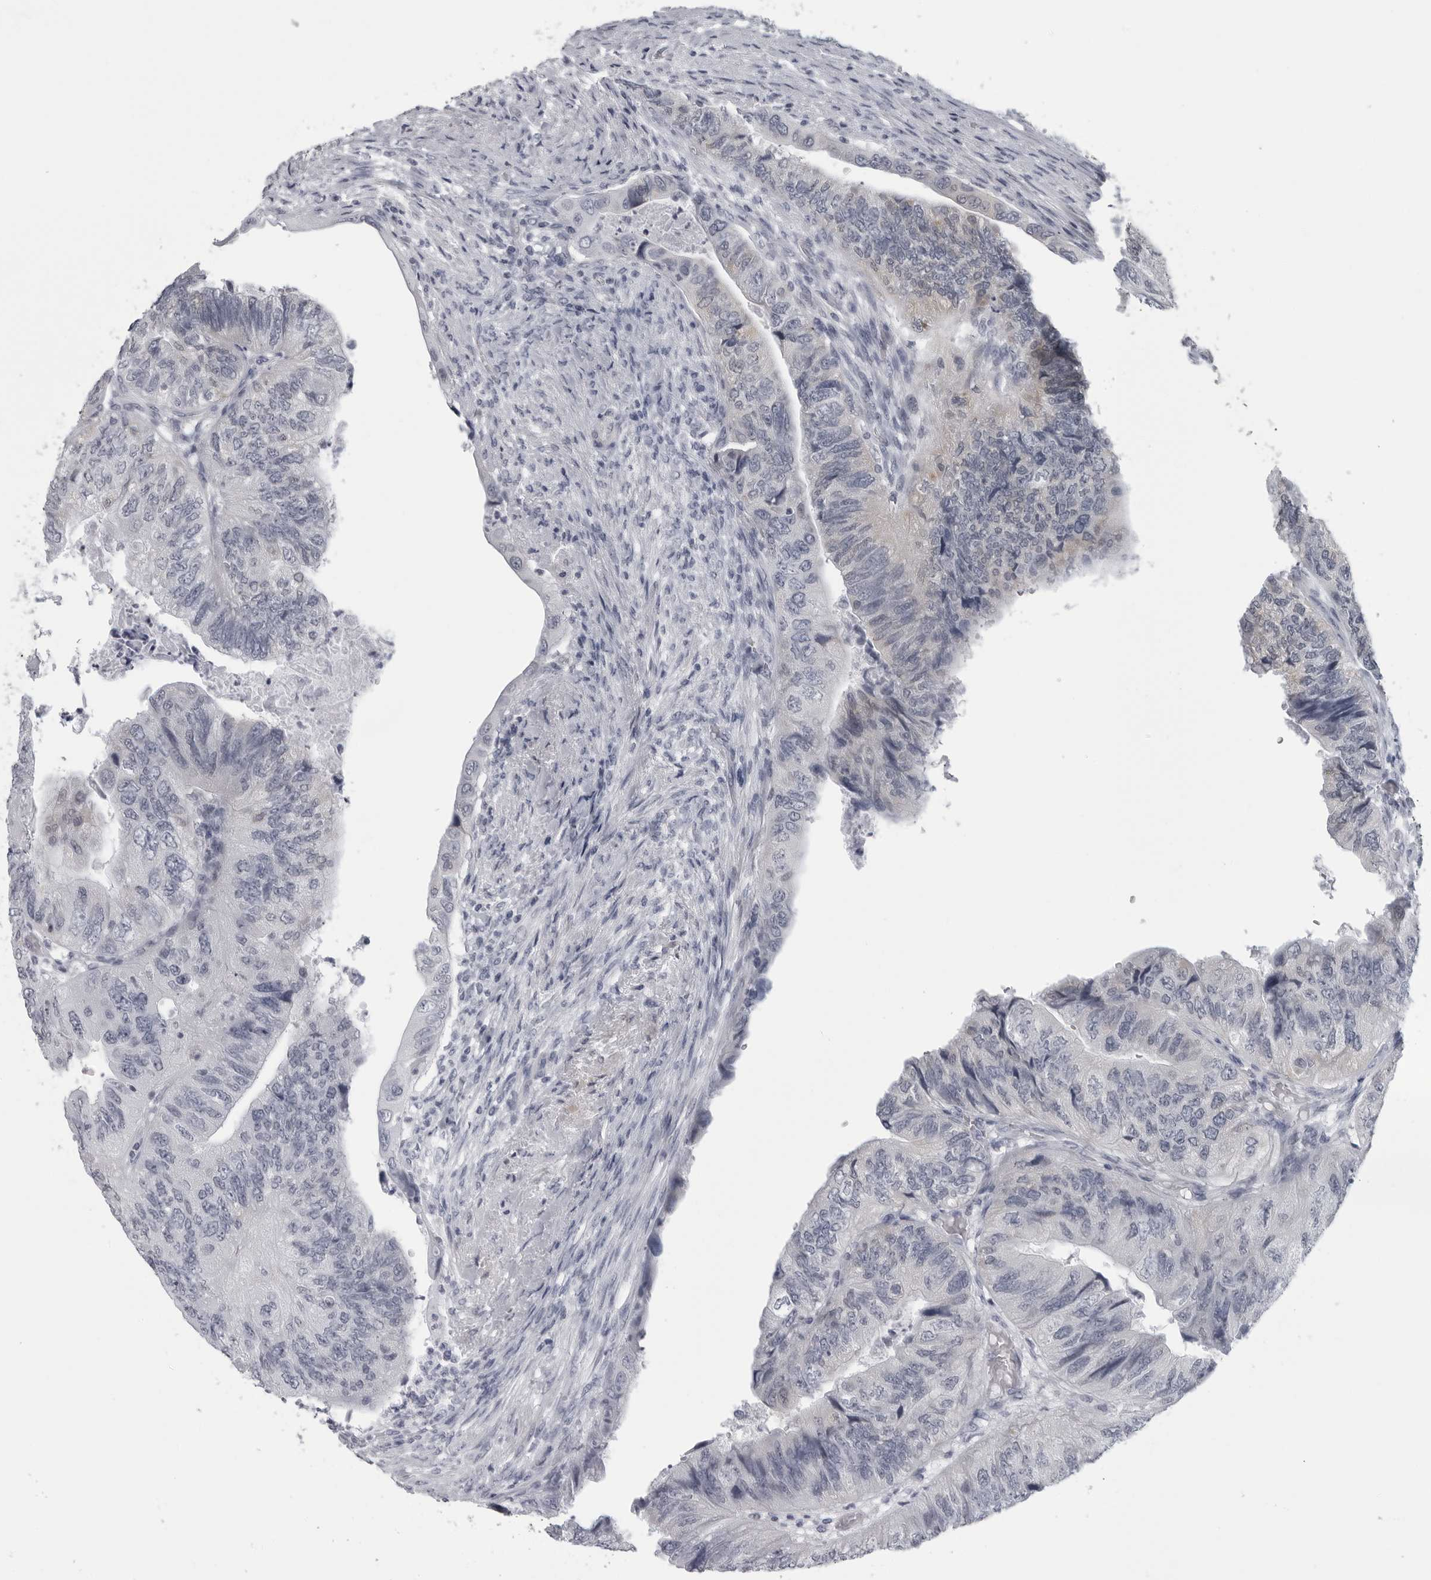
{"staining": {"intensity": "negative", "quantity": "none", "location": "none"}, "tissue": "colorectal cancer", "cell_type": "Tumor cells", "image_type": "cancer", "snomed": [{"axis": "morphology", "description": "Adenocarcinoma, NOS"}, {"axis": "topography", "description": "Rectum"}], "caption": "Tumor cells show no significant expression in colorectal adenocarcinoma. The staining is performed using DAB brown chromogen with nuclei counter-stained in using hematoxylin.", "gene": "OPLAH", "patient": {"sex": "male", "age": 63}}